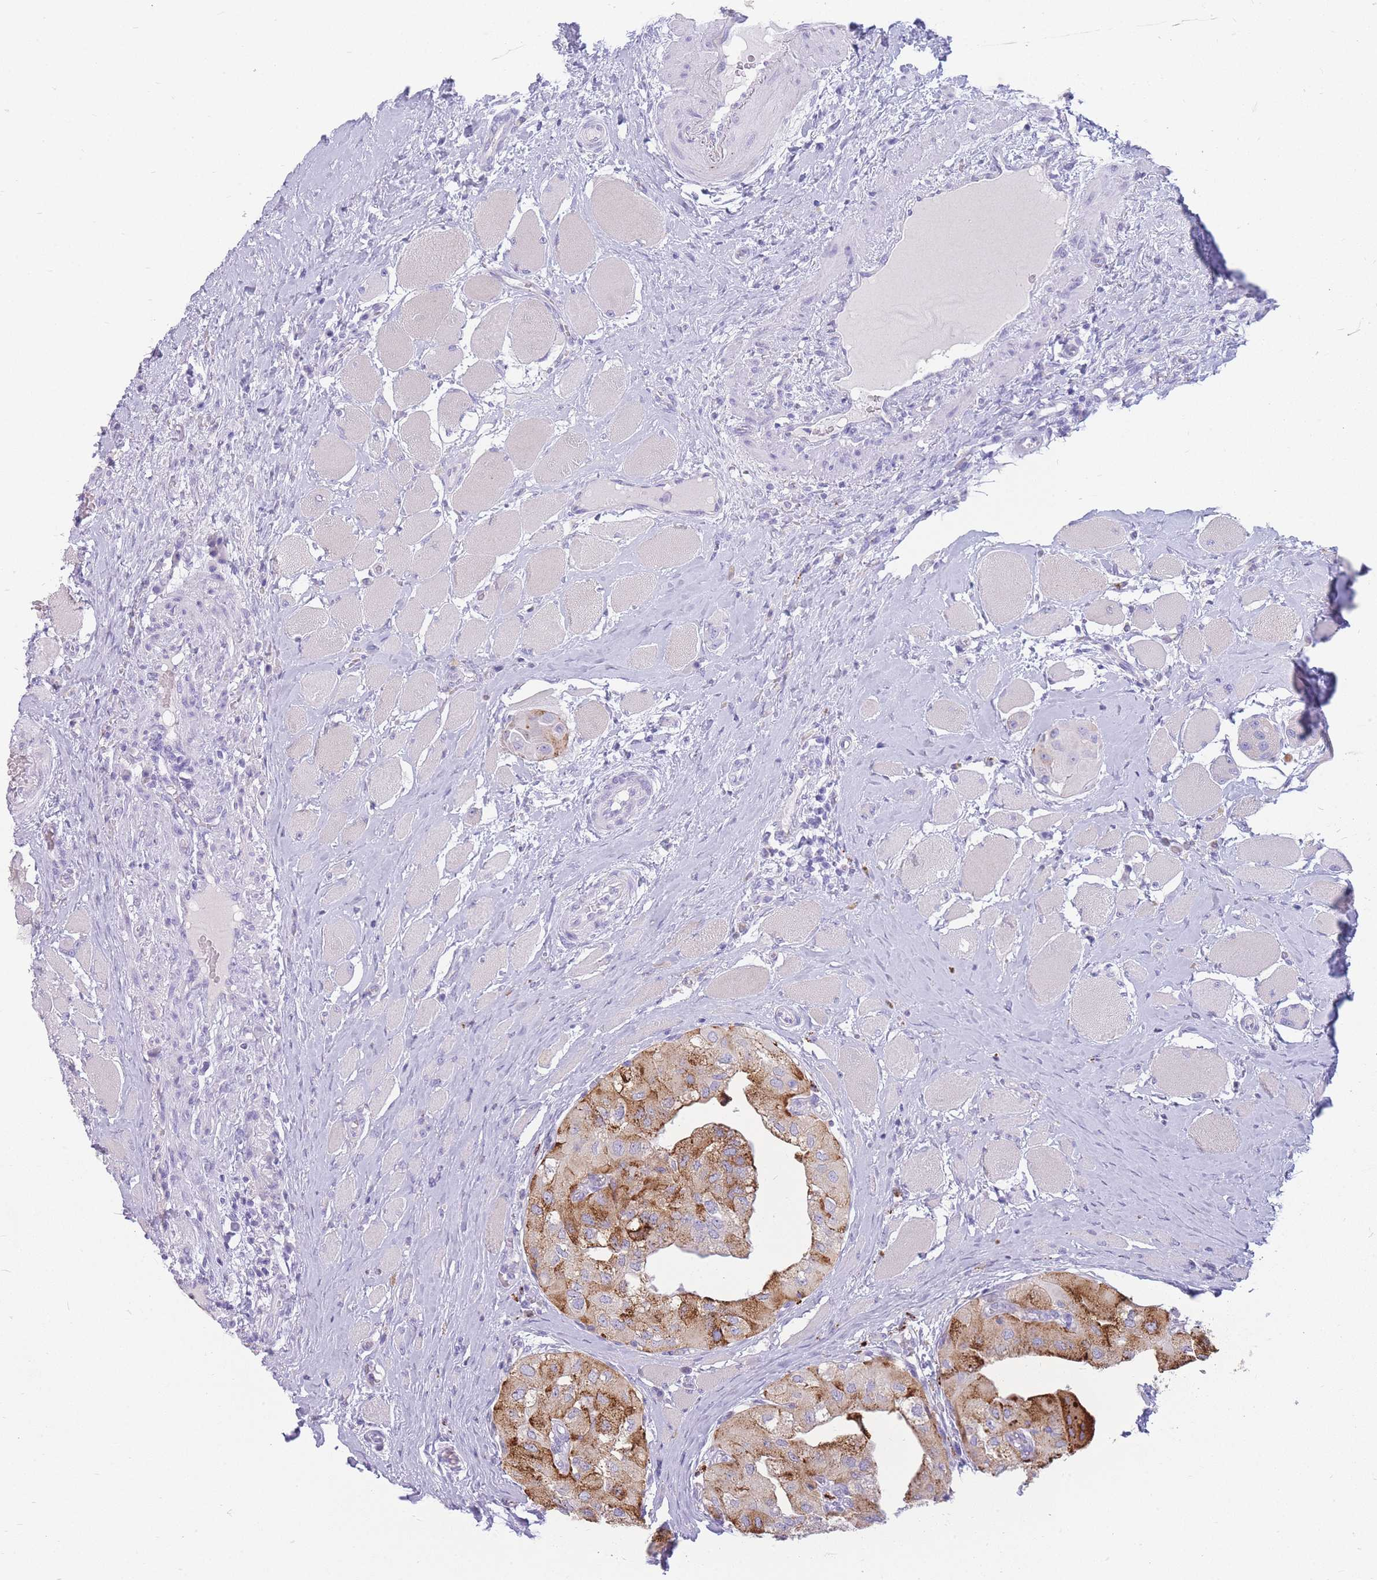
{"staining": {"intensity": "moderate", "quantity": ">75%", "location": "cytoplasmic/membranous"}, "tissue": "thyroid cancer", "cell_type": "Tumor cells", "image_type": "cancer", "snomed": [{"axis": "morphology", "description": "Papillary adenocarcinoma, NOS"}, {"axis": "topography", "description": "Thyroid gland"}], "caption": "Papillary adenocarcinoma (thyroid) tissue reveals moderate cytoplasmic/membranous positivity in about >75% of tumor cells, visualized by immunohistochemistry. (DAB (3,3'-diaminobenzidine) = brown stain, brightfield microscopy at high magnification).", "gene": "UPK1A", "patient": {"sex": "female", "age": 59}}